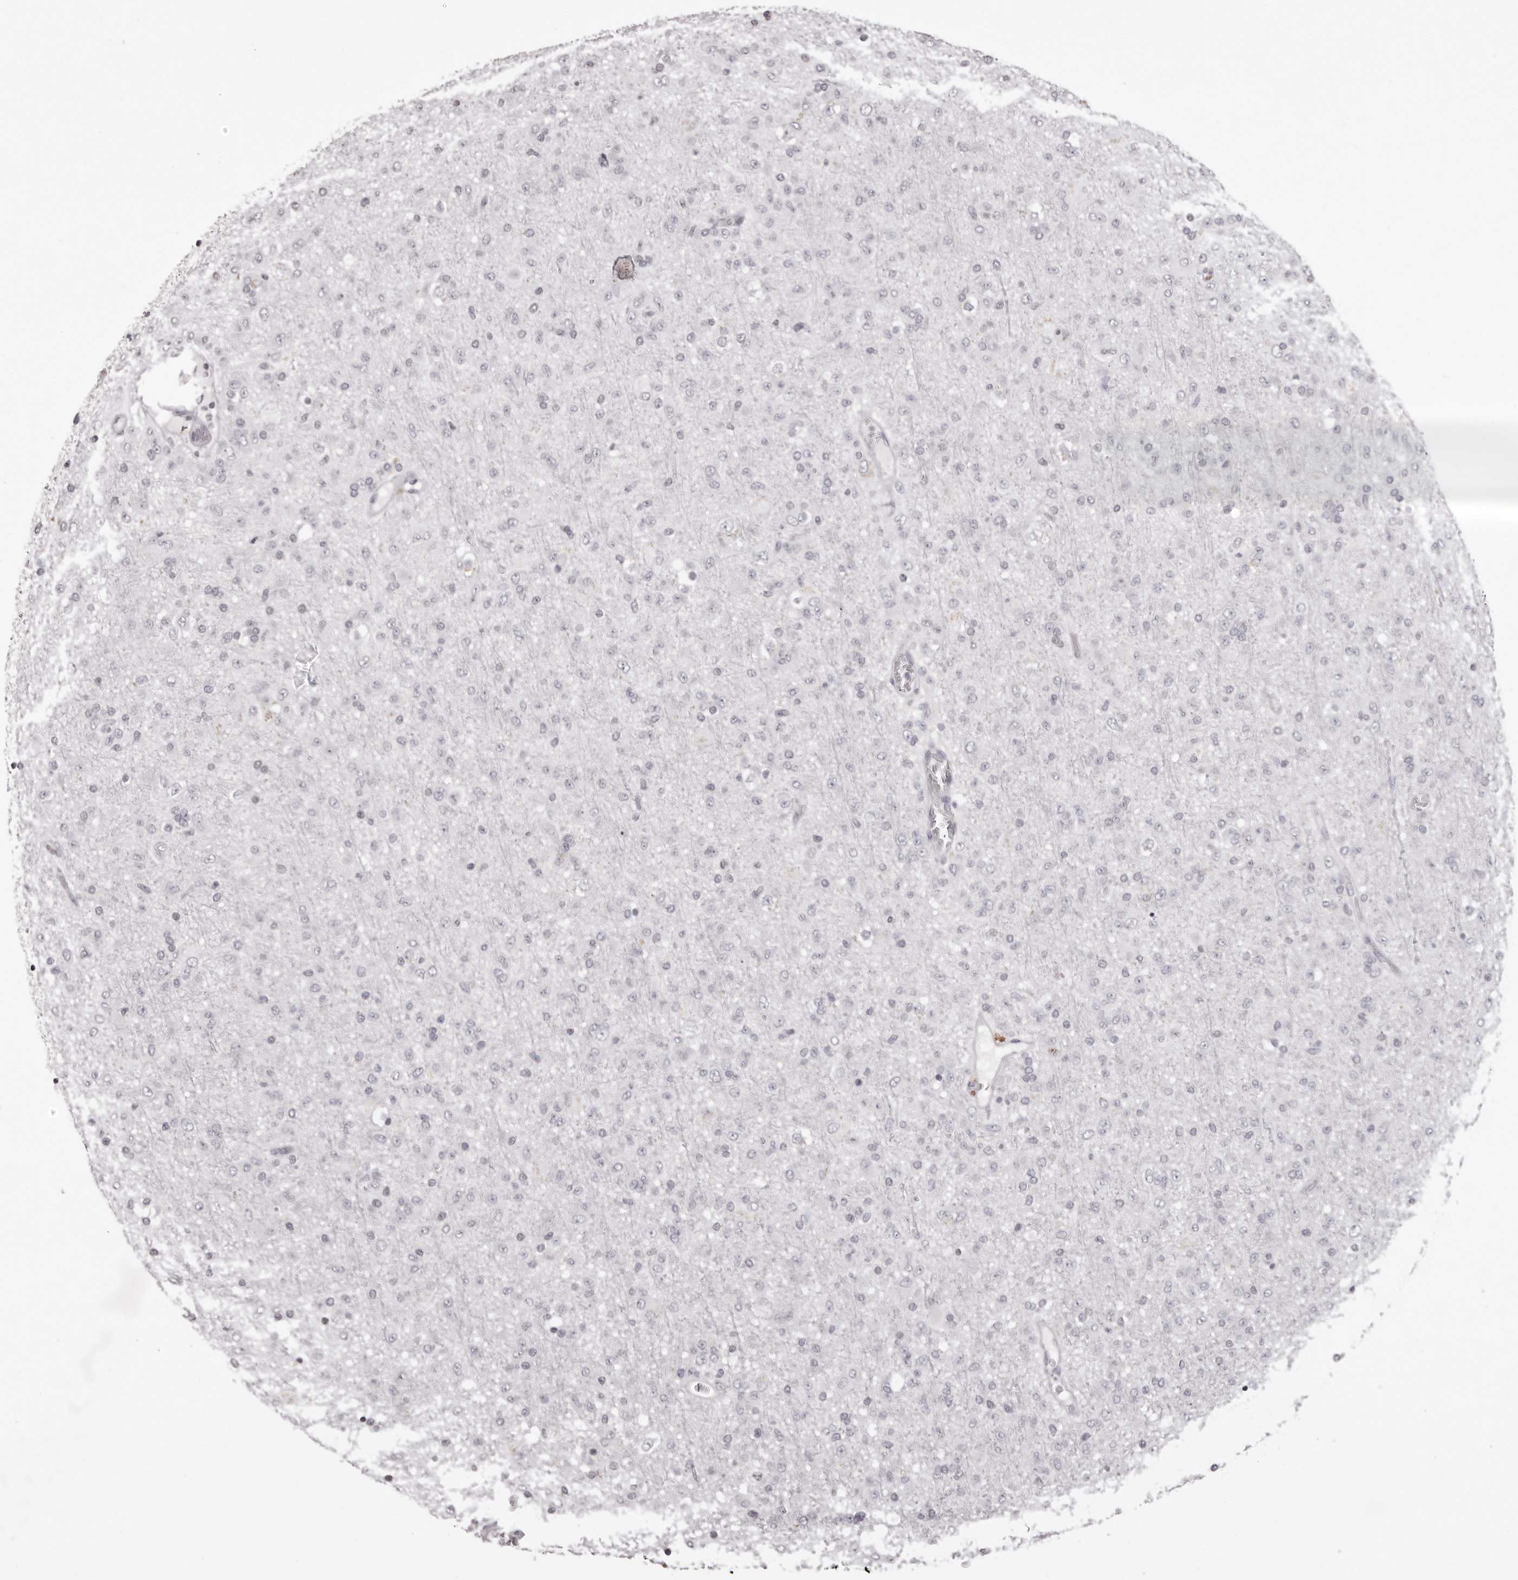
{"staining": {"intensity": "negative", "quantity": "none", "location": "none"}, "tissue": "glioma", "cell_type": "Tumor cells", "image_type": "cancer", "snomed": [{"axis": "morphology", "description": "Glioma, malignant, Low grade"}, {"axis": "topography", "description": "Brain"}], "caption": "This is an immunohistochemistry micrograph of human malignant glioma (low-grade). There is no expression in tumor cells.", "gene": "C8orf74", "patient": {"sex": "male", "age": 65}}